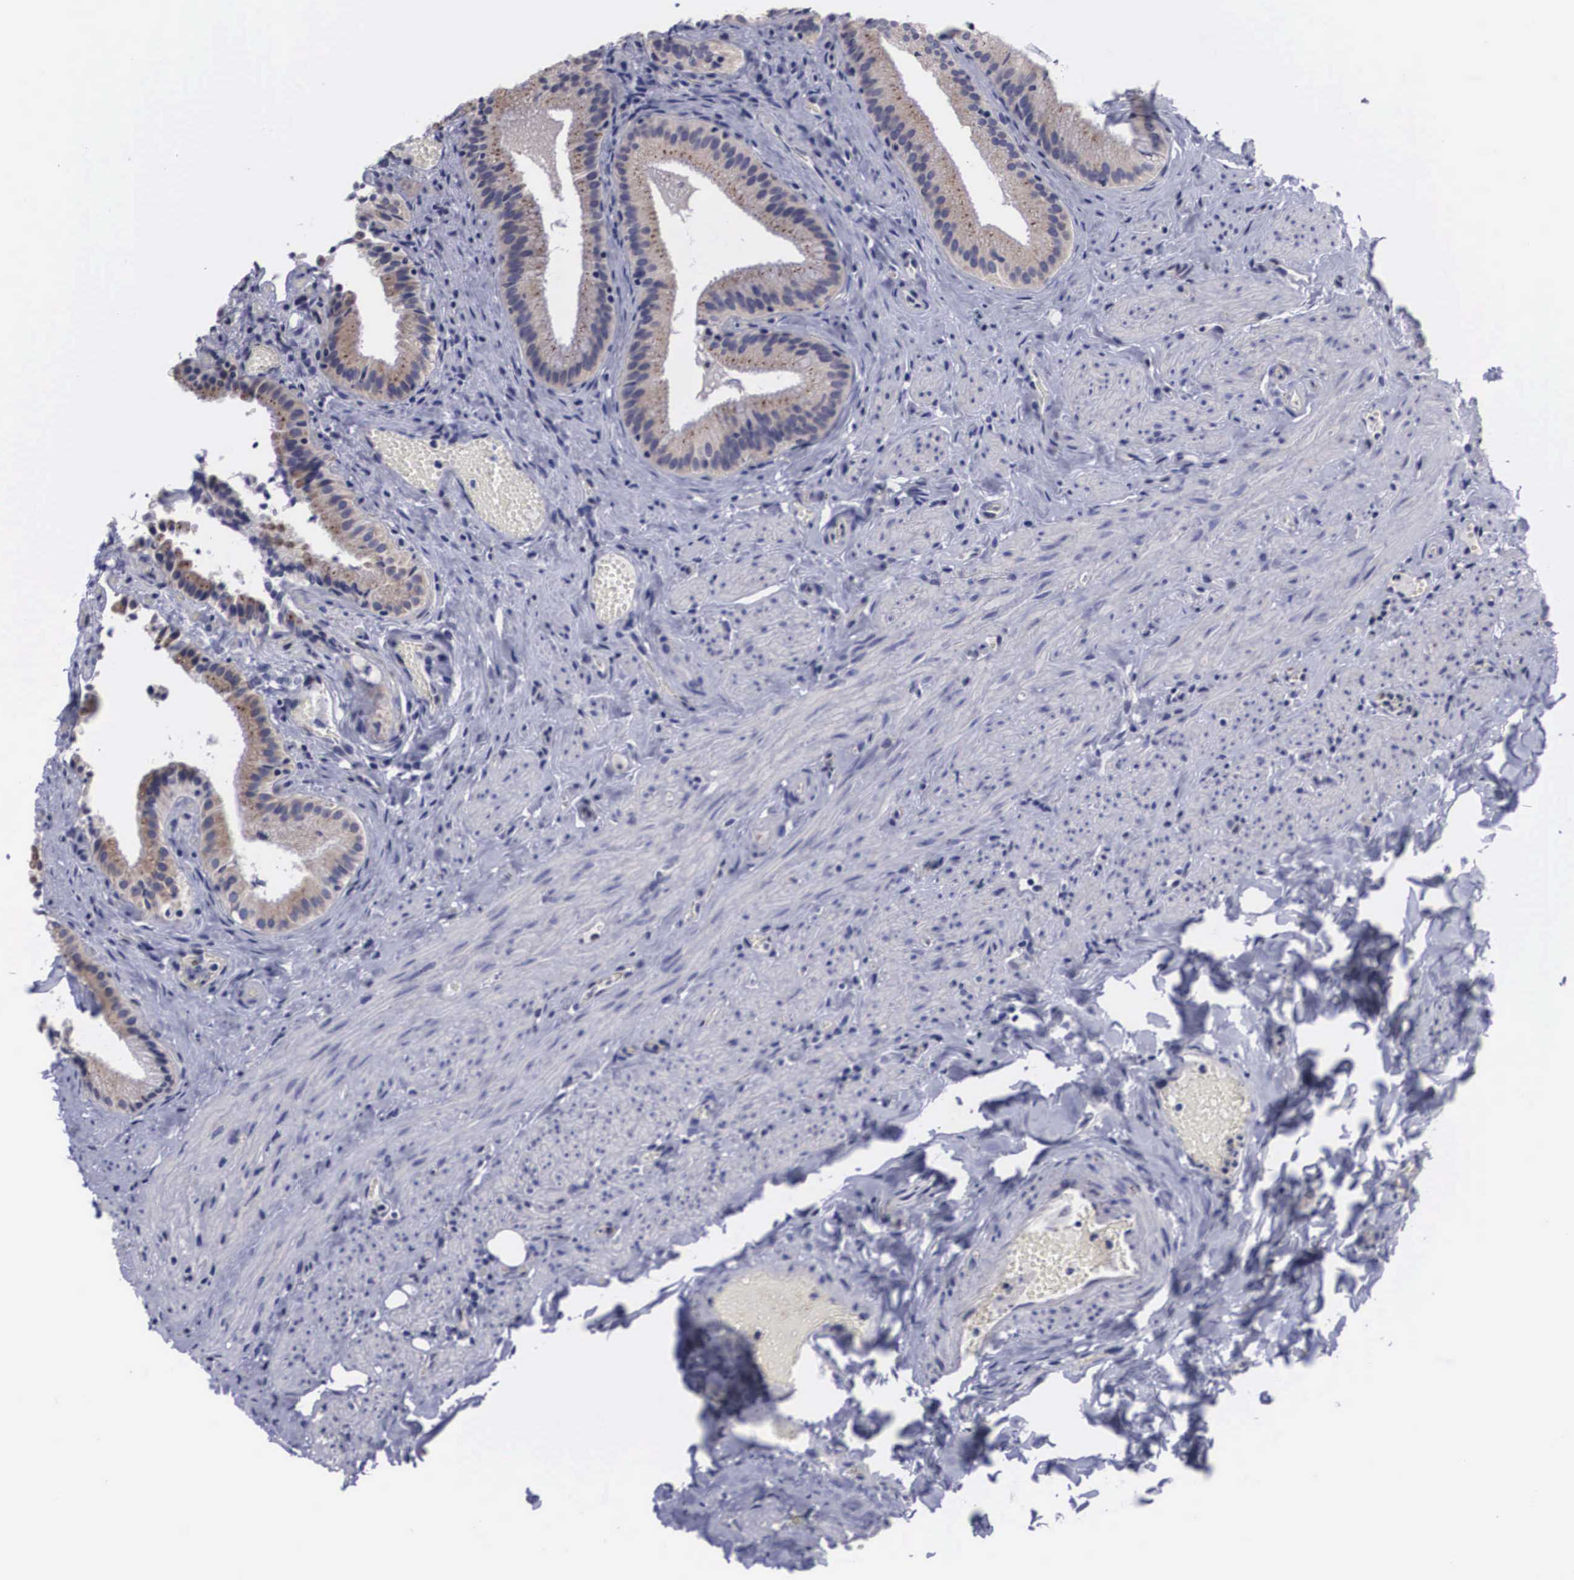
{"staining": {"intensity": "weak", "quantity": ">75%", "location": "cytoplasmic/membranous"}, "tissue": "gallbladder", "cell_type": "Glandular cells", "image_type": "normal", "snomed": [{"axis": "morphology", "description": "Normal tissue, NOS"}, {"axis": "topography", "description": "Gallbladder"}], "caption": "Immunohistochemical staining of benign gallbladder shows low levels of weak cytoplasmic/membranous positivity in approximately >75% of glandular cells.", "gene": "CRELD2", "patient": {"sex": "female", "age": 44}}